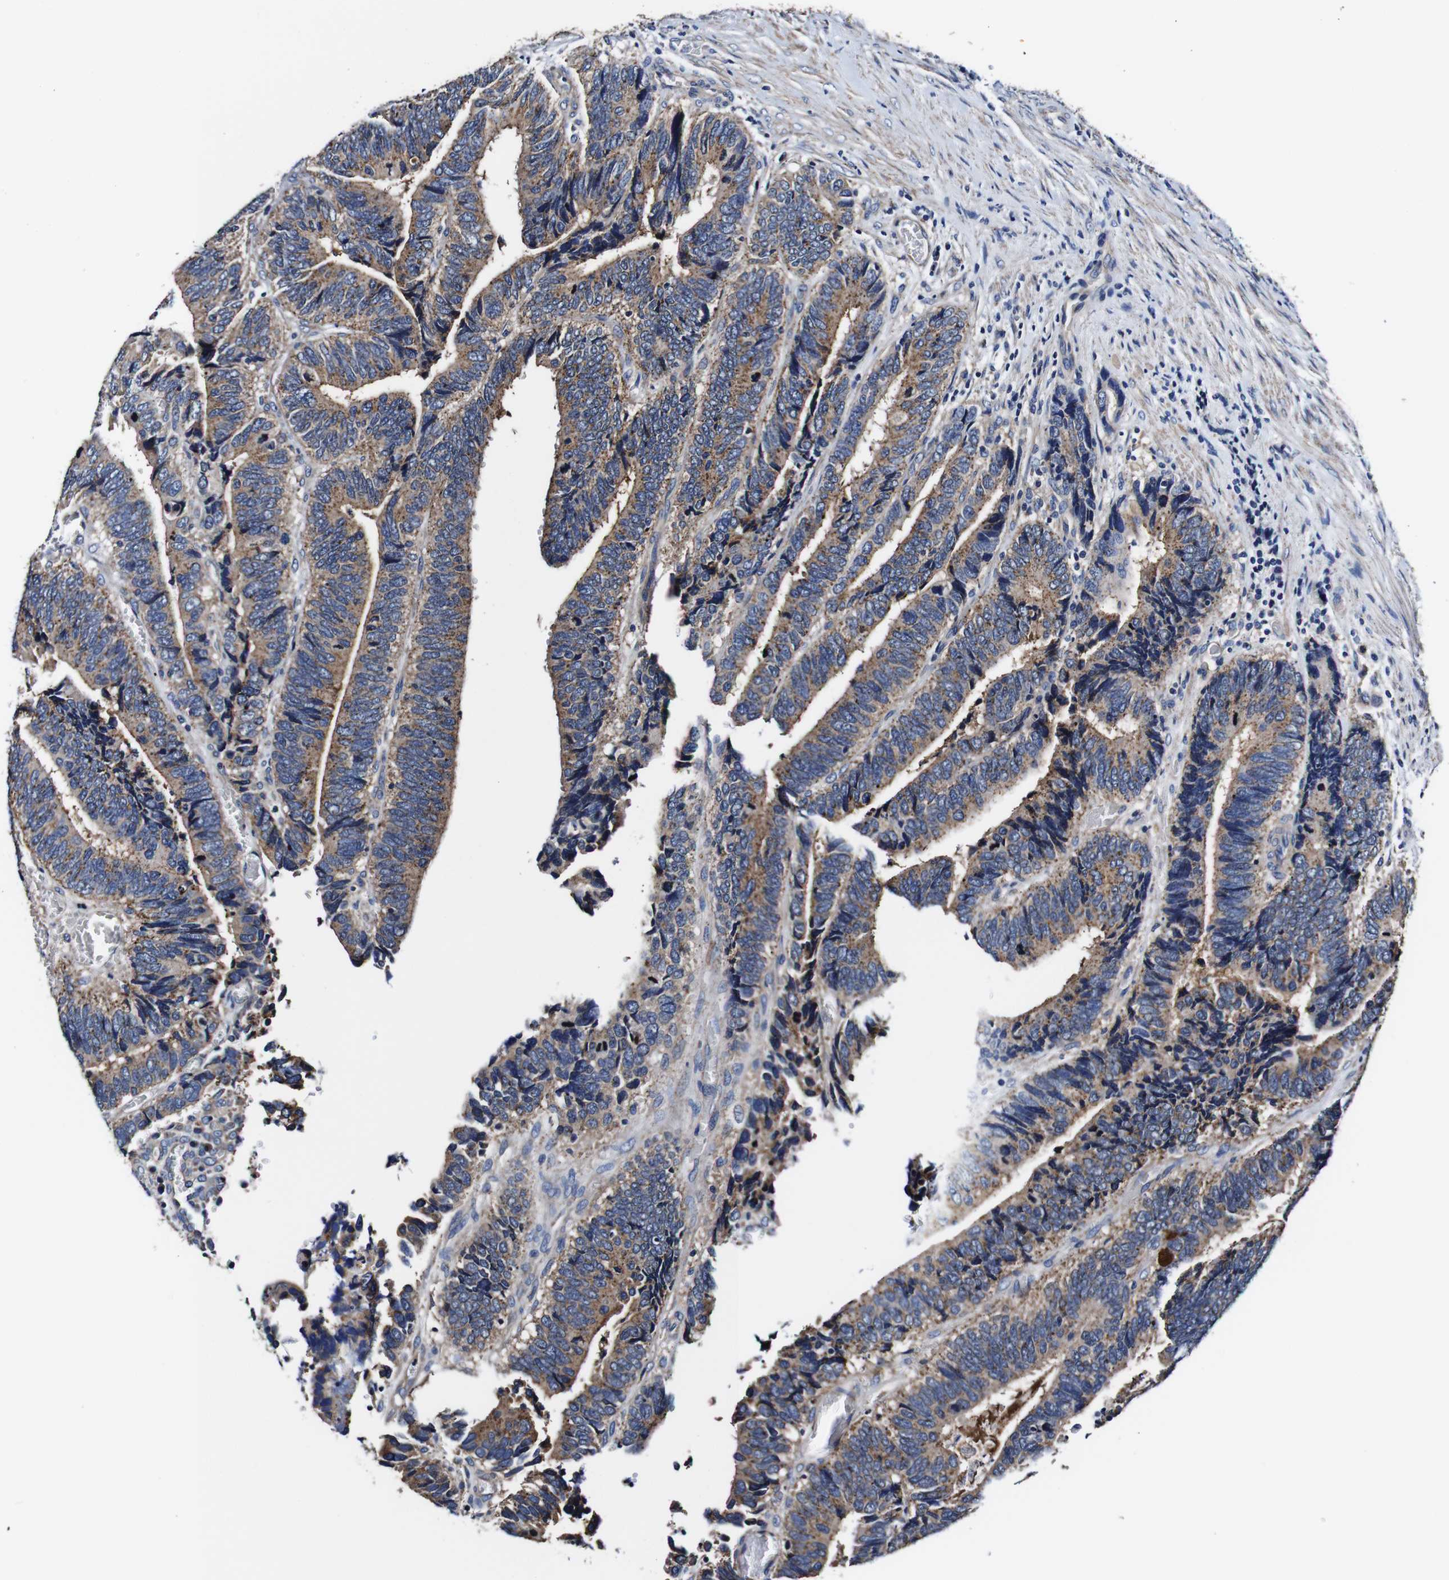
{"staining": {"intensity": "weak", "quantity": ">75%", "location": "cytoplasmic/membranous"}, "tissue": "colorectal cancer", "cell_type": "Tumor cells", "image_type": "cancer", "snomed": [{"axis": "morphology", "description": "Adenocarcinoma, NOS"}, {"axis": "topography", "description": "Colon"}], "caption": "The immunohistochemical stain labels weak cytoplasmic/membranous positivity in tumor cells of colorectal cancer tissue. The staining was performed using DAB (3,3'-diaminobenzidine), with brown indicating positive protein expression. Nuclei are stained blue with hematoxylin.", "gene": "PDCD6IP", "patient": {"sex": "male", "age": 72}}